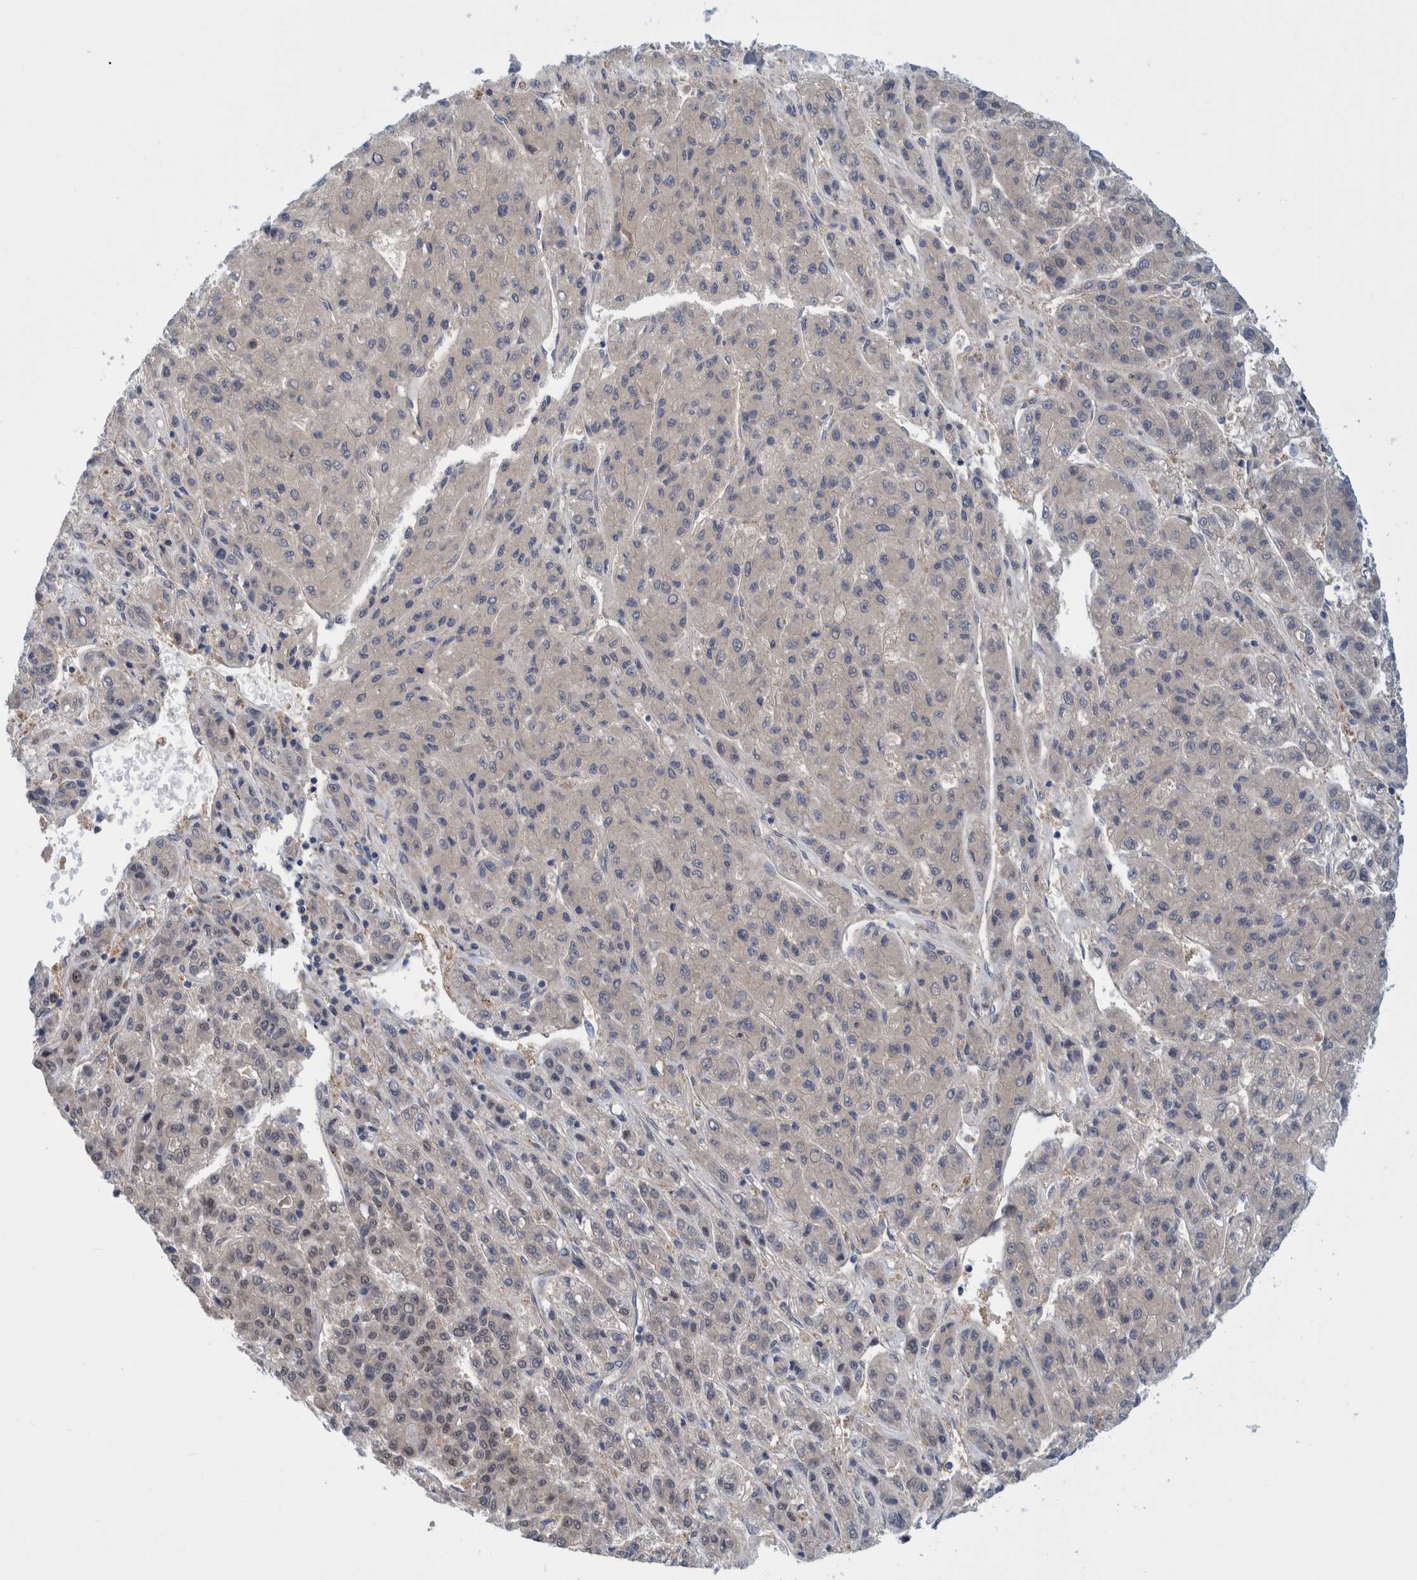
{"staining": {"intensity": "weak", "quantity": "25%-75%", "location": "nuclear"}, "tissue": "liver cancer", "cell_type": "Tumor cells", "image_type": "cancer", "snomed": [{"axis": "morphology", "description": "Carcinoma, Hepatocellular, NOS"}, {"axis": "topography", "description": "Liver"}], "caption": "An immunohistochemistry (IHC) micrograph of neoplastic tissue is shown. Protein staining in brown labels weak nuclear positivity in liver hepatocellular carcinoma within tumor cells. (IHC, brightfield microscopy, high magnification).", "gene": "PFAS", "patient": {"sex": "male", "age": 70}}